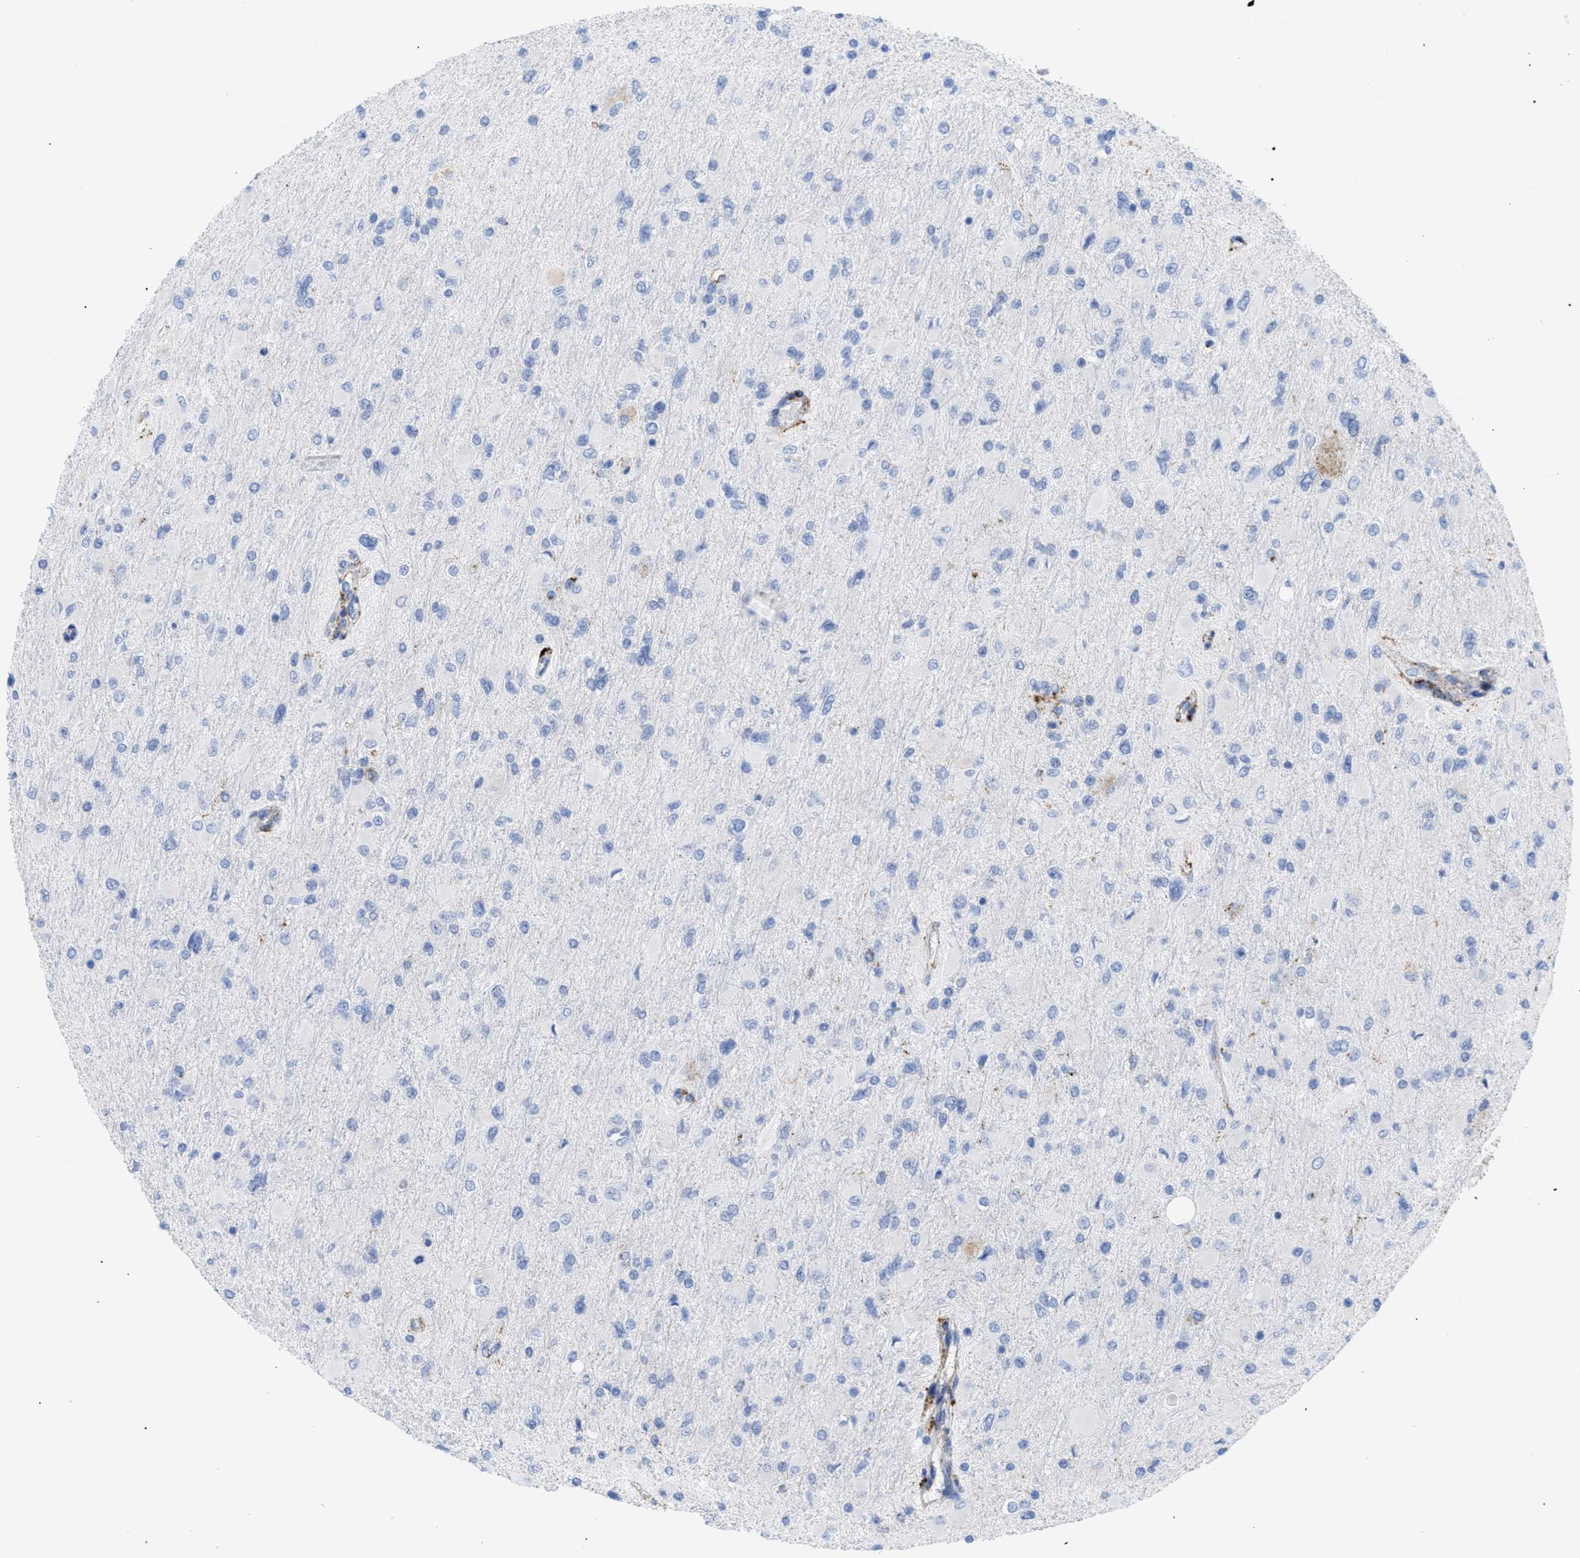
{"staining": {"intensity": "negative", "quantity": "none", "location": "none"}, "tissue": "glioma", "cell_type": "Tumor cells", "image_type": "cancer", "snomed": [{"axis": "morphology", "description": "Glioma, malignant, High grade"}, {"axis": "topography", "description": "Cerebral cortex"}], "caption": "An image of malignant glioma (high-grade) stained for a protein exhibits no brown staining in tumor cells.", "gene": "DRAM2", "patient": {"sex": "female", "age": 36}}